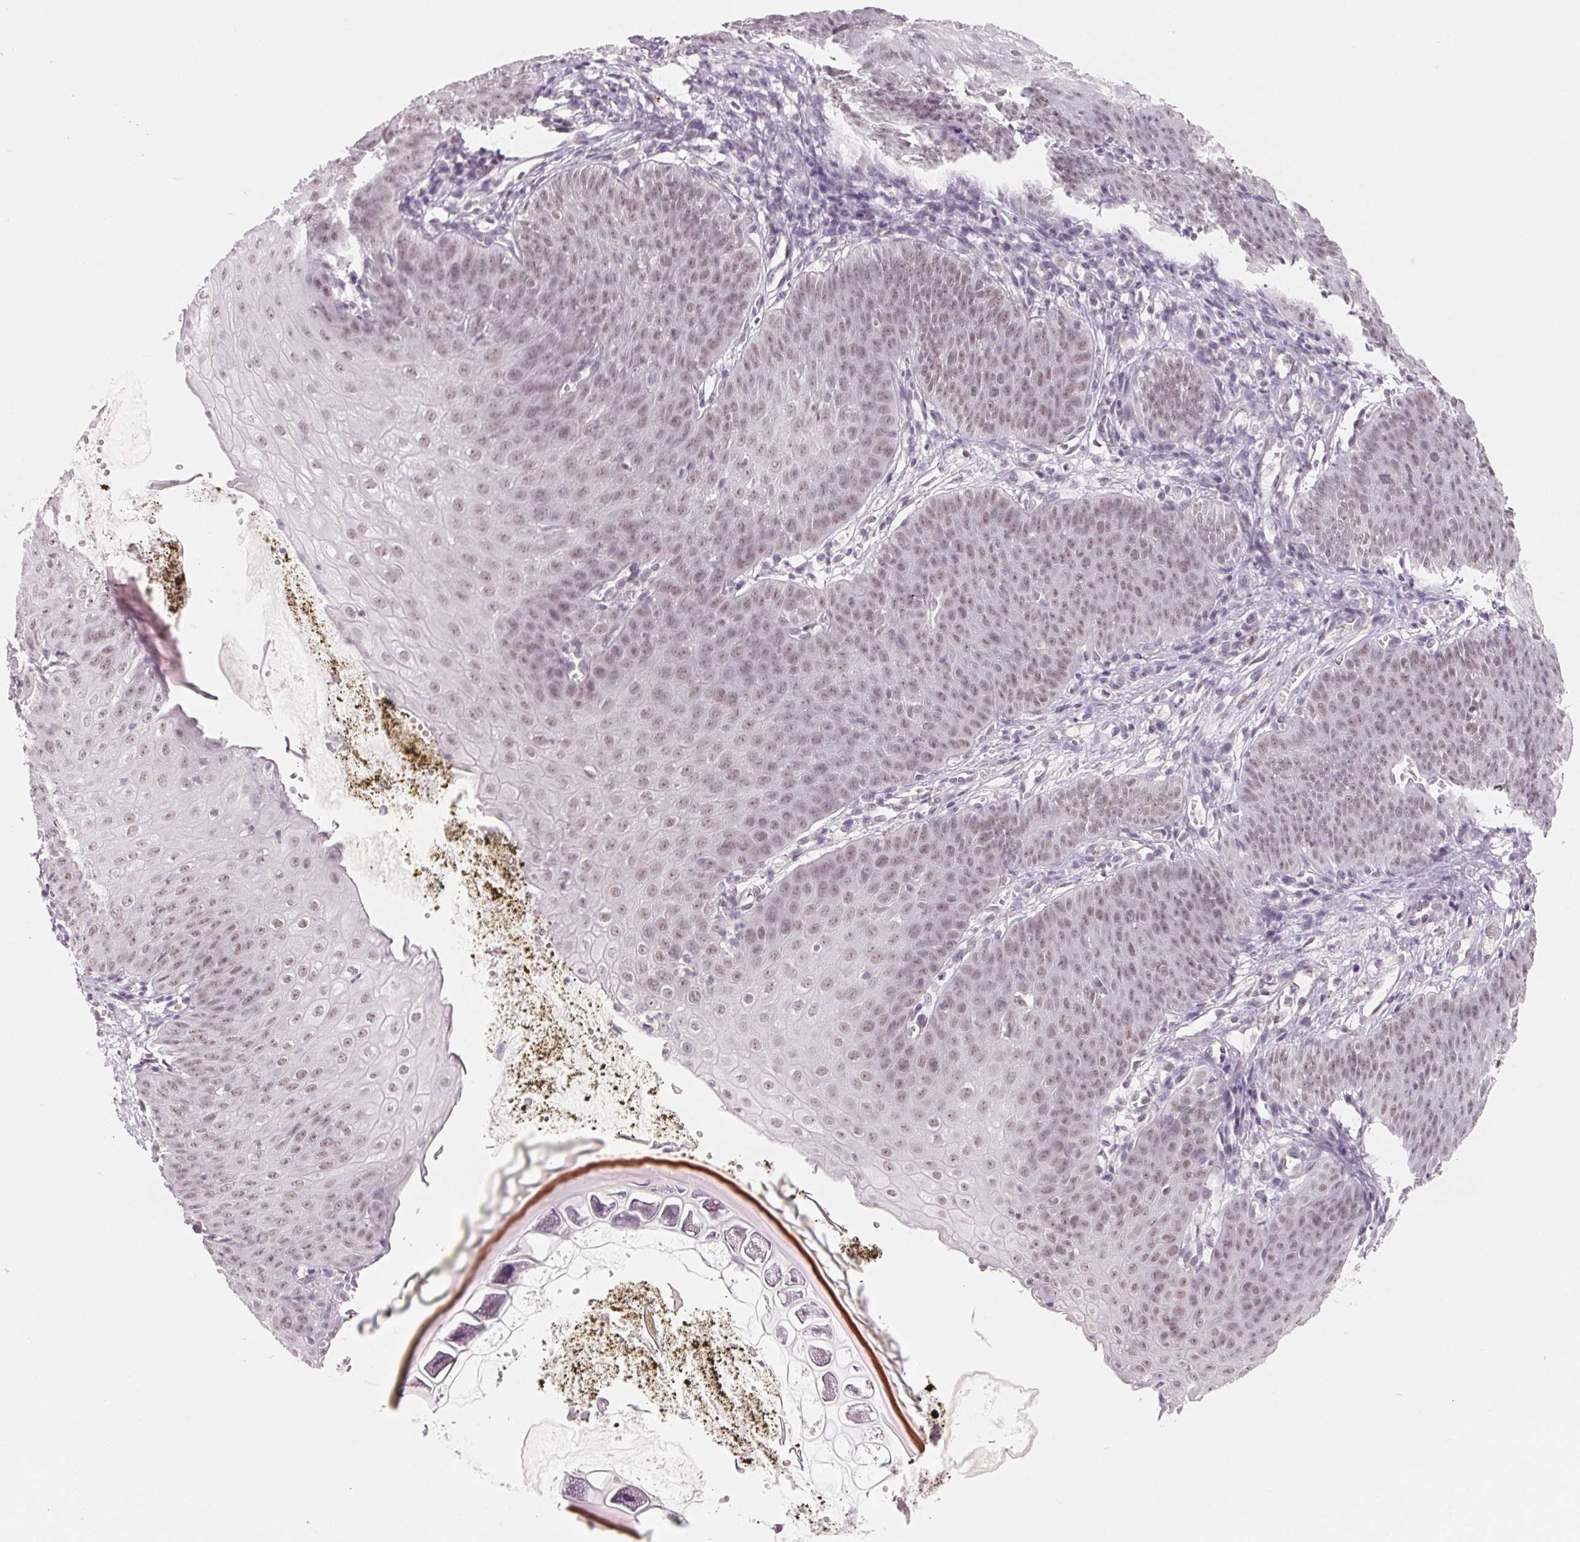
{"staining": {"intensity": "weak", "quantity": ">75%", "location": "nuclear"}, "tissue": "esophagus", "cell_type": "Squamous epithelial cells", "image_type": "normal", "snomed": [{"axis": "morphology", "description": "Normal tissue, NOS"}, {"axis": "topography", "description": "Esophagus"}], "caption": "Weak nuclear positivity for a protein is identified in approximately >75% of squamous epithelial cells of normal esophagus using immunohistochemistry.", "gene": "NXF3", "patient": {"sex": "male", "age": 71}}